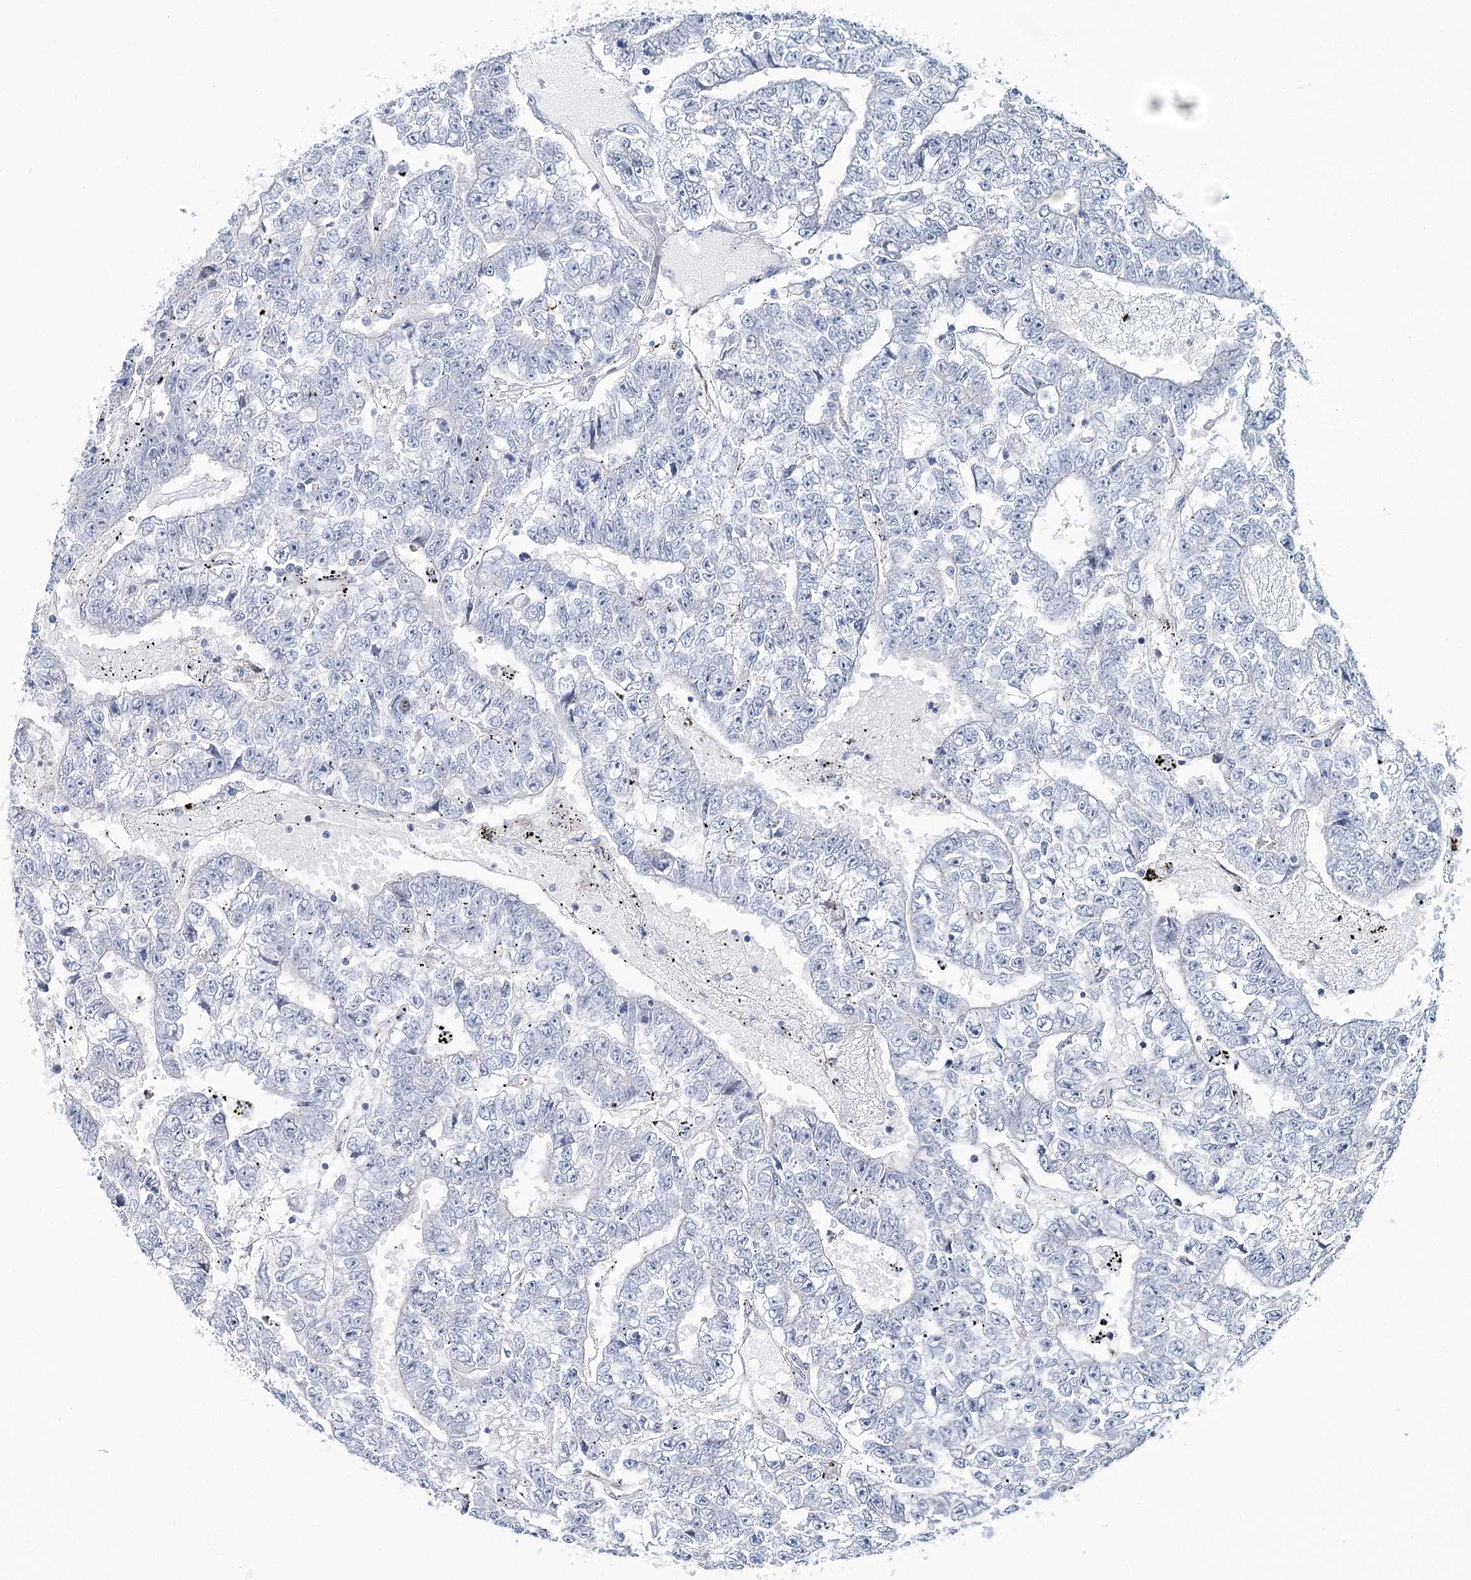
{"staining": {"intensity": "negative", "quantity": "none", "location": "none"}, "tissue": "testis cancer", "cell_type": "Tumor cells", "image_type": "cancer", "snomed": [{"axis": "morphology", "description": "Carcinoma, Embryonal, NOS"}, {"axis": "topography", "description": "Testis"}], "caption": "A high-resolution photomicrograph shows immunohistochemistry staining of testis cancer, which exhibits no significant positivity in tumor cells.", "gene": "CPLANE1", "patient": {"sex": "male", "age": 25}}